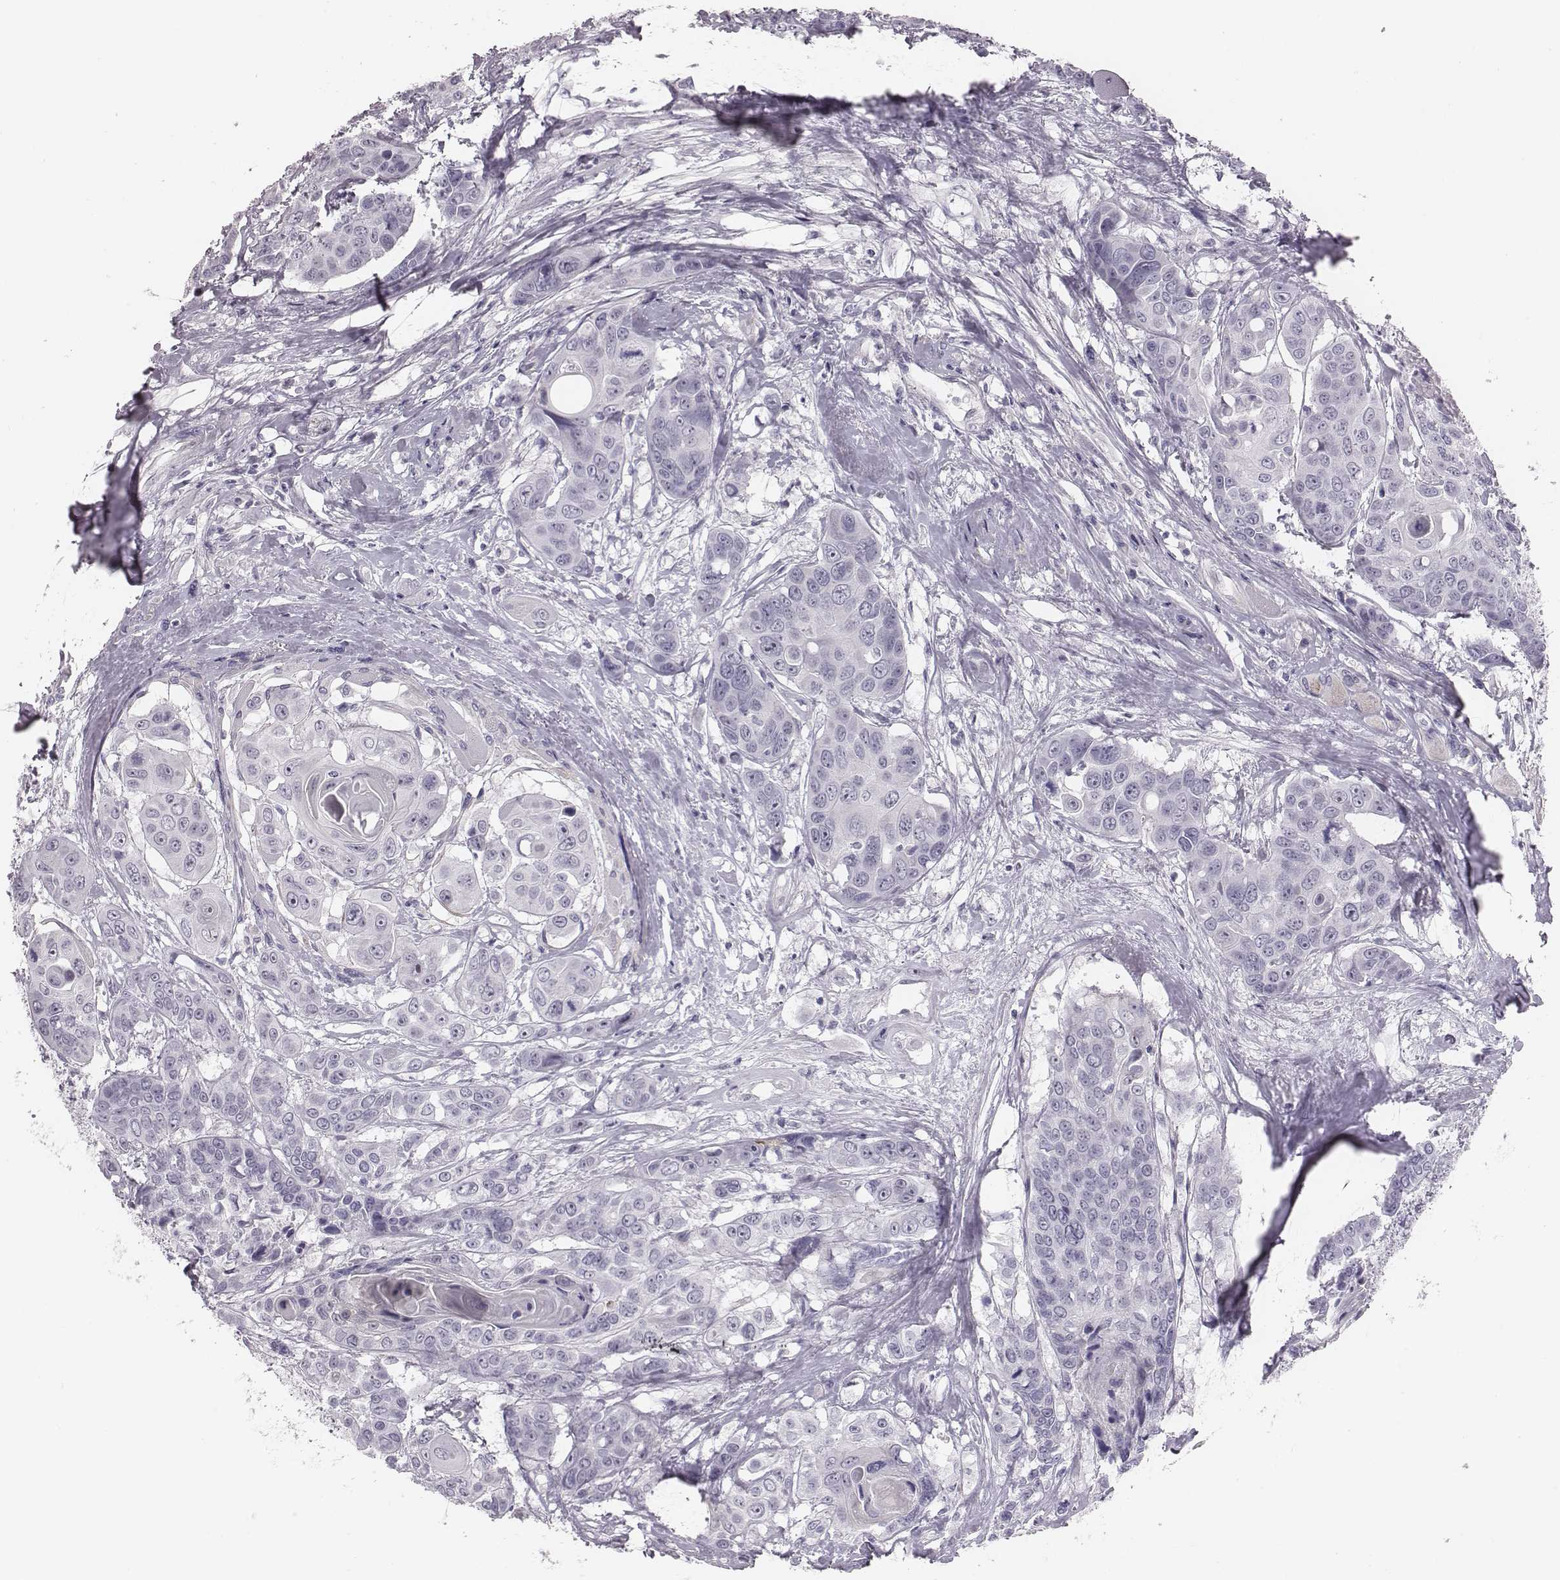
{"staining": {"intensity": "negative", "quantity": "none", "location": "none"}, "tissue": "head and neck cancer", "cell_type": "Tumor cells", "image_type": "cancer", "snomed": [{"axis": "morphology", "description": "Squamous cell carcinoma, NOS"}, {"axis": "topography", "description": "Oral tissue"}, {"axis": "topography", "description": "Head-Neck"}], "caption": "The immunohistochemistry (IHC) photomicrograph has no significant staining in tumor cells of squamous cell carcinoma (head and neck) tissue.", "gene": "CACNG4", "patient": {"sex": "male", "age": 56}}